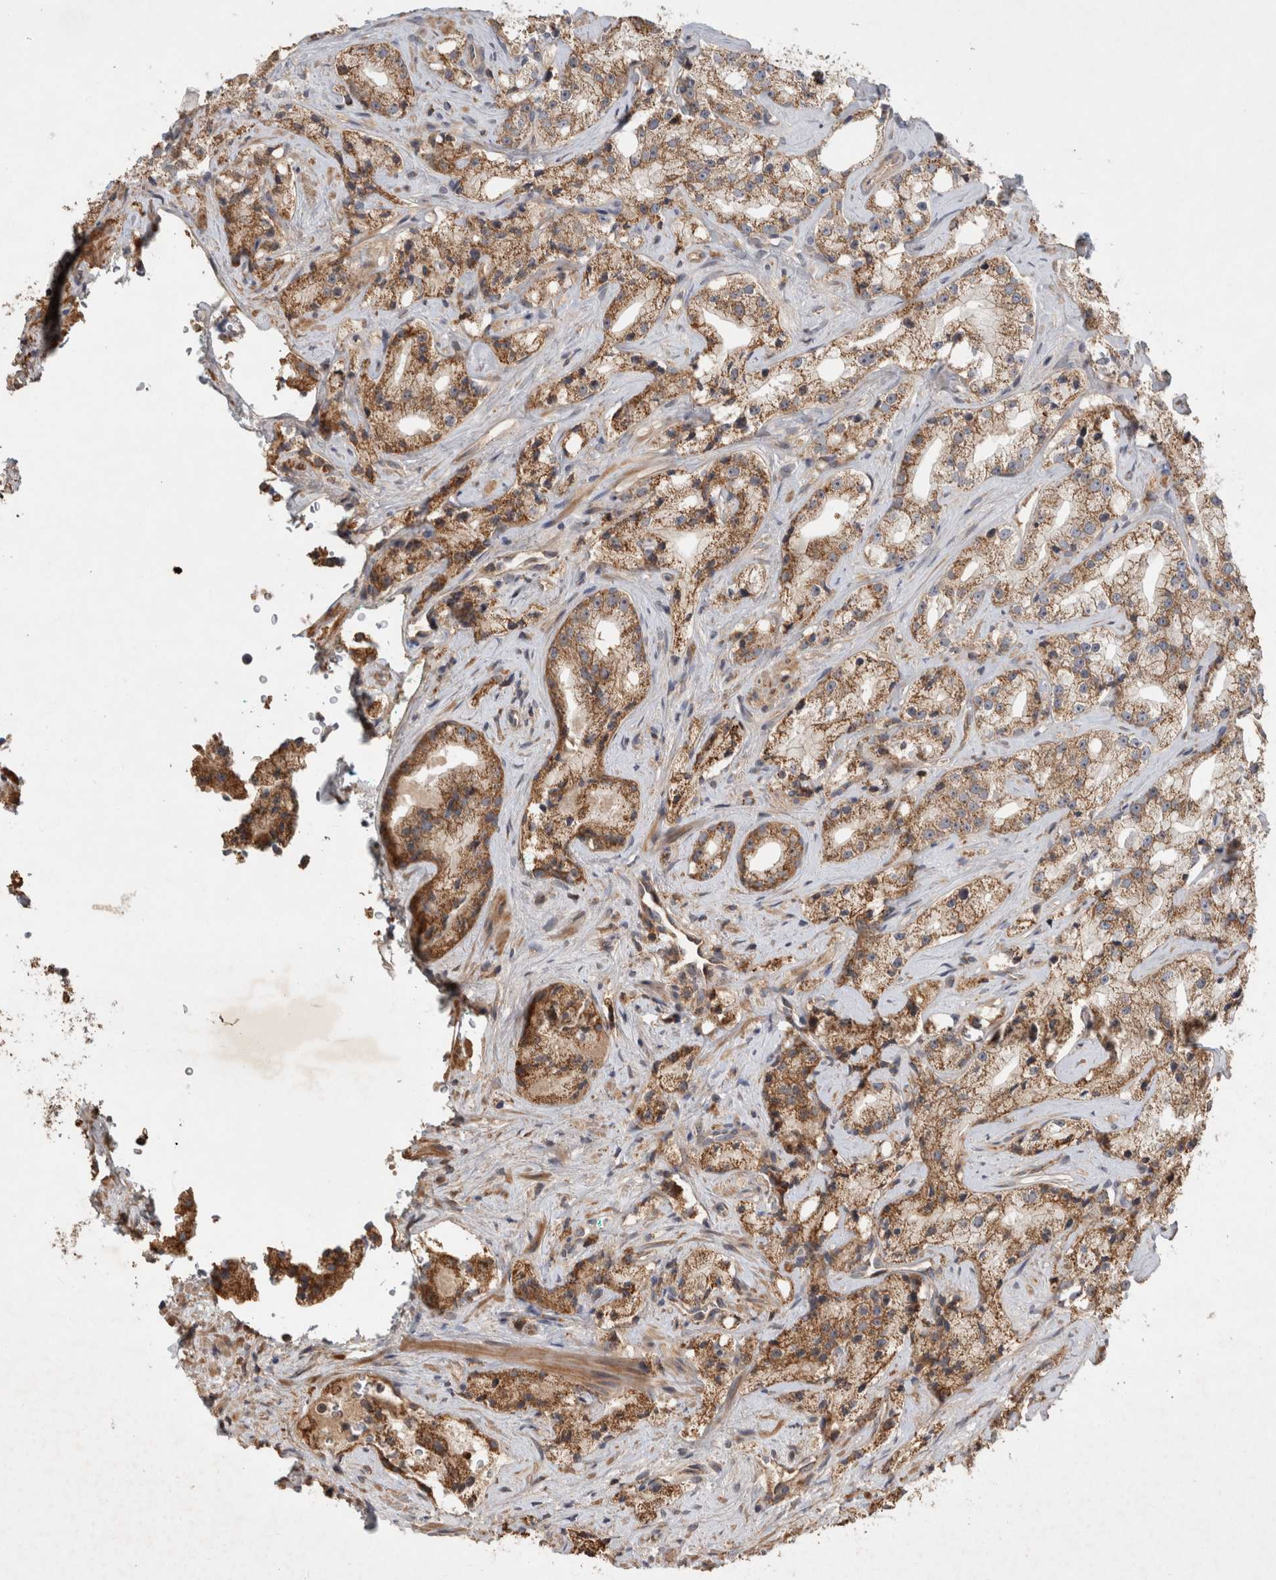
{"staining": {"intensity": "moderate", "quantity": ">75%", "location": "cytoplasmic/membranous"}, "tissue": "prostate cancer", "cell_type": "Tumor cells", "image_type": "cancer", "snomed": [{"axis": "morphology", "description": "Adenocarcinoma, High grade"}, {"axis": "topography", "description": "Prostate"}], "caption": "Prostate cancer was stained to show a protein in brown. There is medium levels of moderate cytoplasmic/membranous positivity in about >75% of tumor cells.", "gene": "SERAC1", "patient": {"sex": "male", "age": 64}}